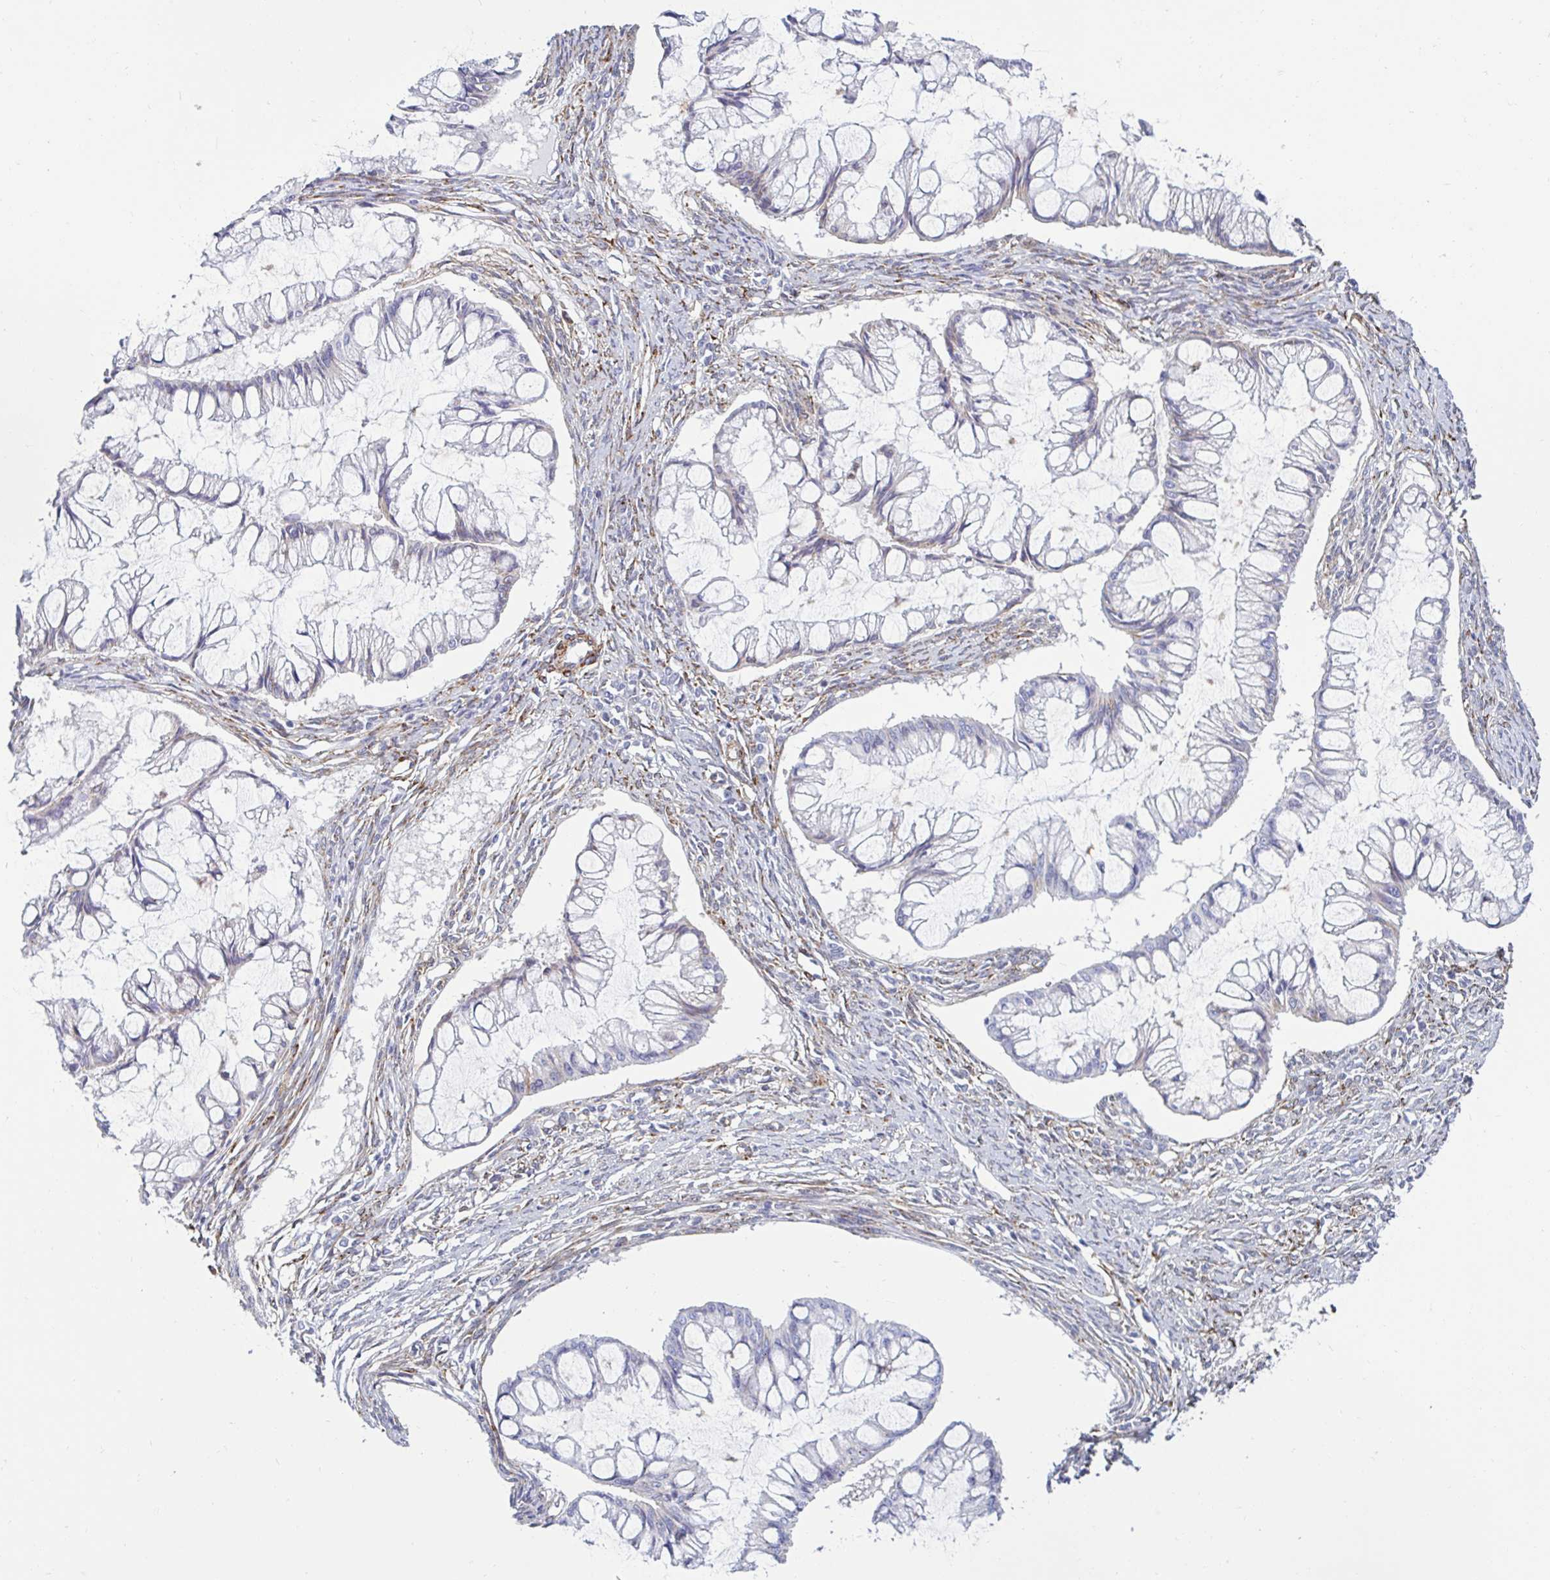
{"staining": {"intensity": "negative", "quantity": "none", "location": "none"}, "tissue": "ovarian cancer", "cell_type": "Tumor cells", "image_type": "cancer", "snomed": [{"axis": "morphology", "description": "Cystadenocarcinoma, mucinous, NOS"}, {"axis": "topography", "description": "Ovary"}], "caption": "High magnification brightfield microscopy of ovarian cancer stained with DAB (brown) and counterstained with hematoxylin (blue): tumor cells show no significant expression.", "gene": "ANKRD62", "patient": {"sex": "female", "age": 73}}